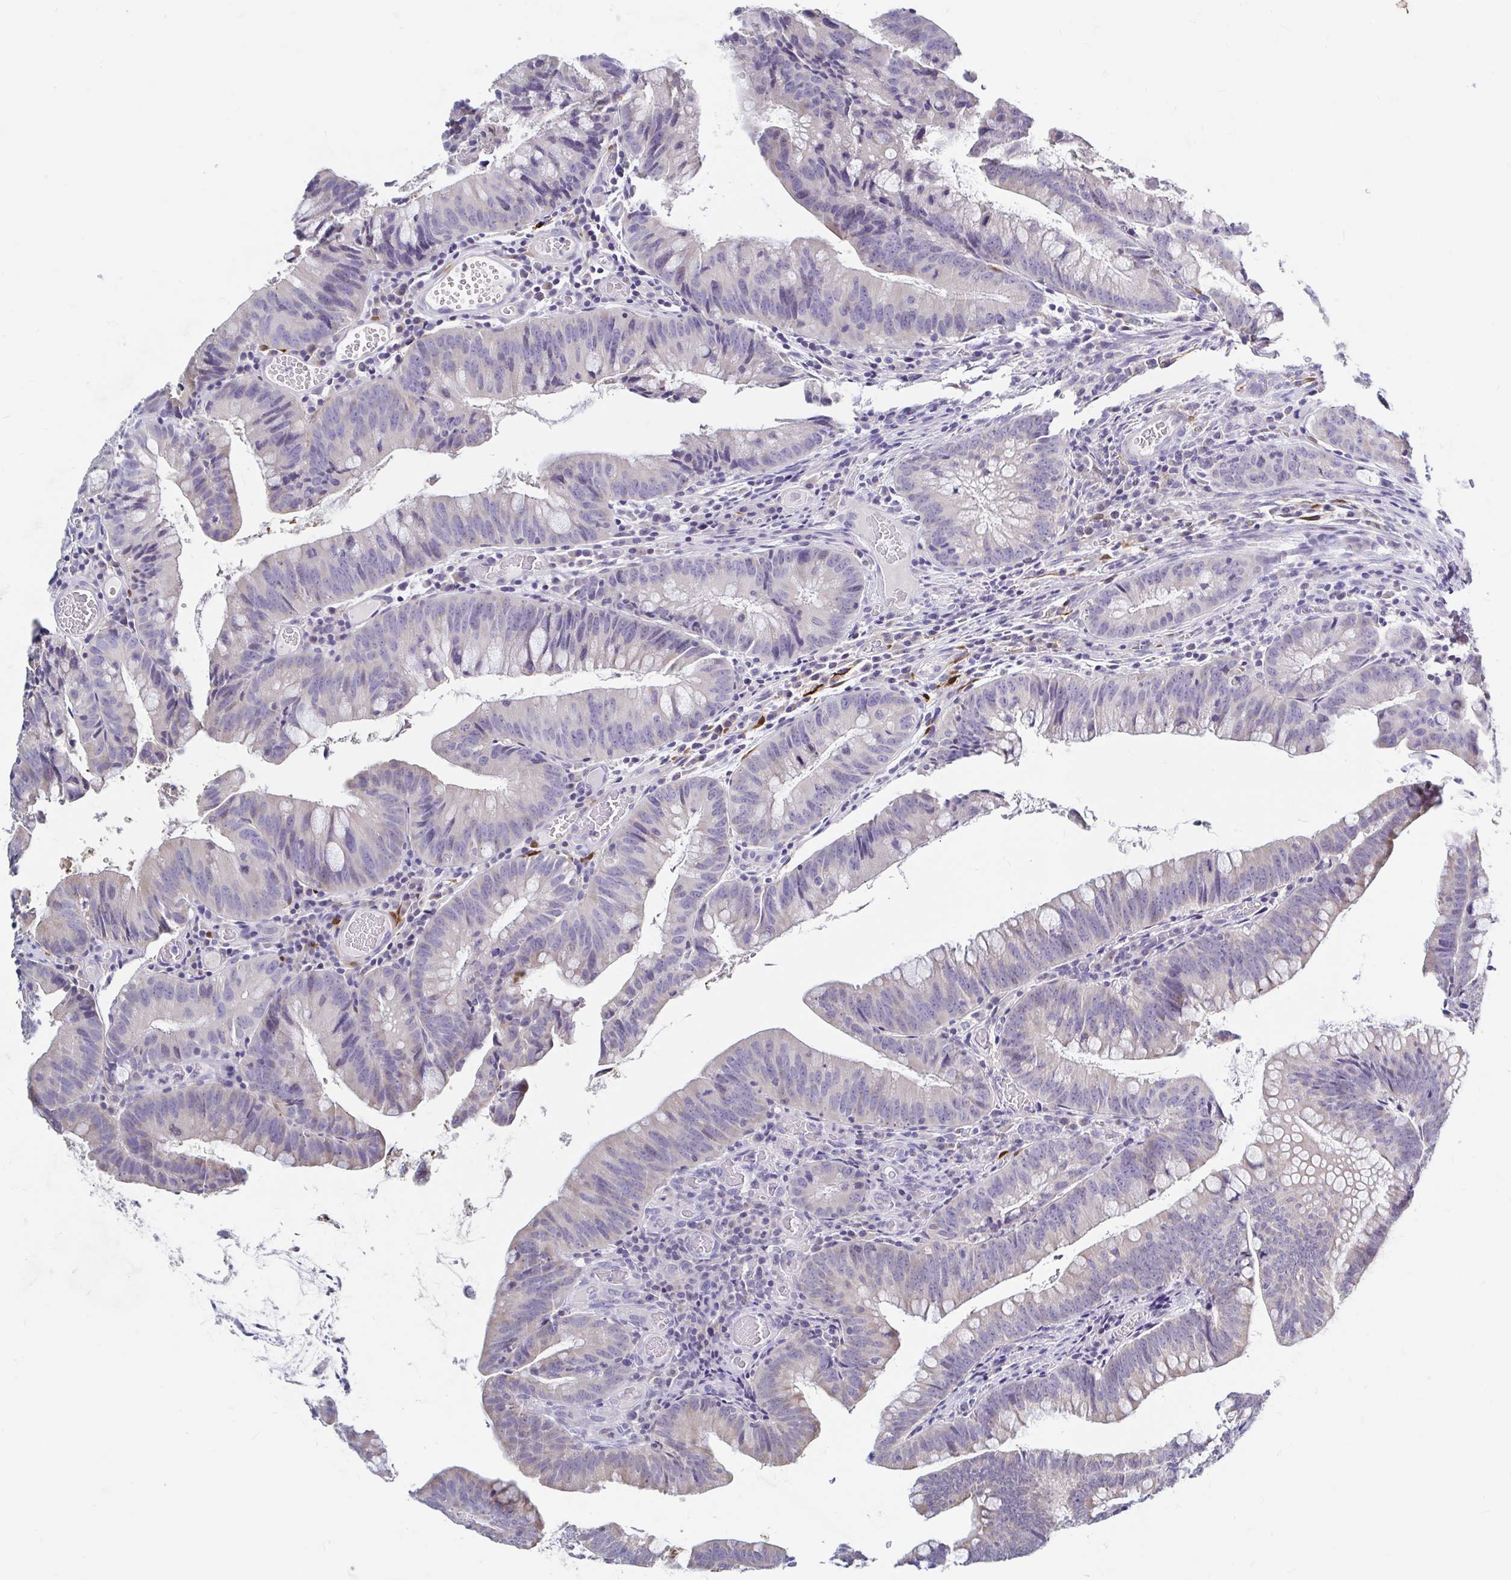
{"staining": {"intensity": "negative", "quantity": "none", "location": "none"}, "tissue": "colorectal cancer", "cell_type": "Tumor cells", "image_type": "cancer", "snomed": [{"axis": "morphology", "description": "Adenocarcinoma, NOS"}, {"axis": "topography", "description": "Colon"}], "caption": "IHC histopathology image of neoplastic tissue: colorectal adenocarcinoma stained with DAB (3,3'-diaminobenzidine) demonstrates no significant protein expression in tumor cells.", "gene": "ADH1A", "patient": {"sex": "male", "age": 62}}